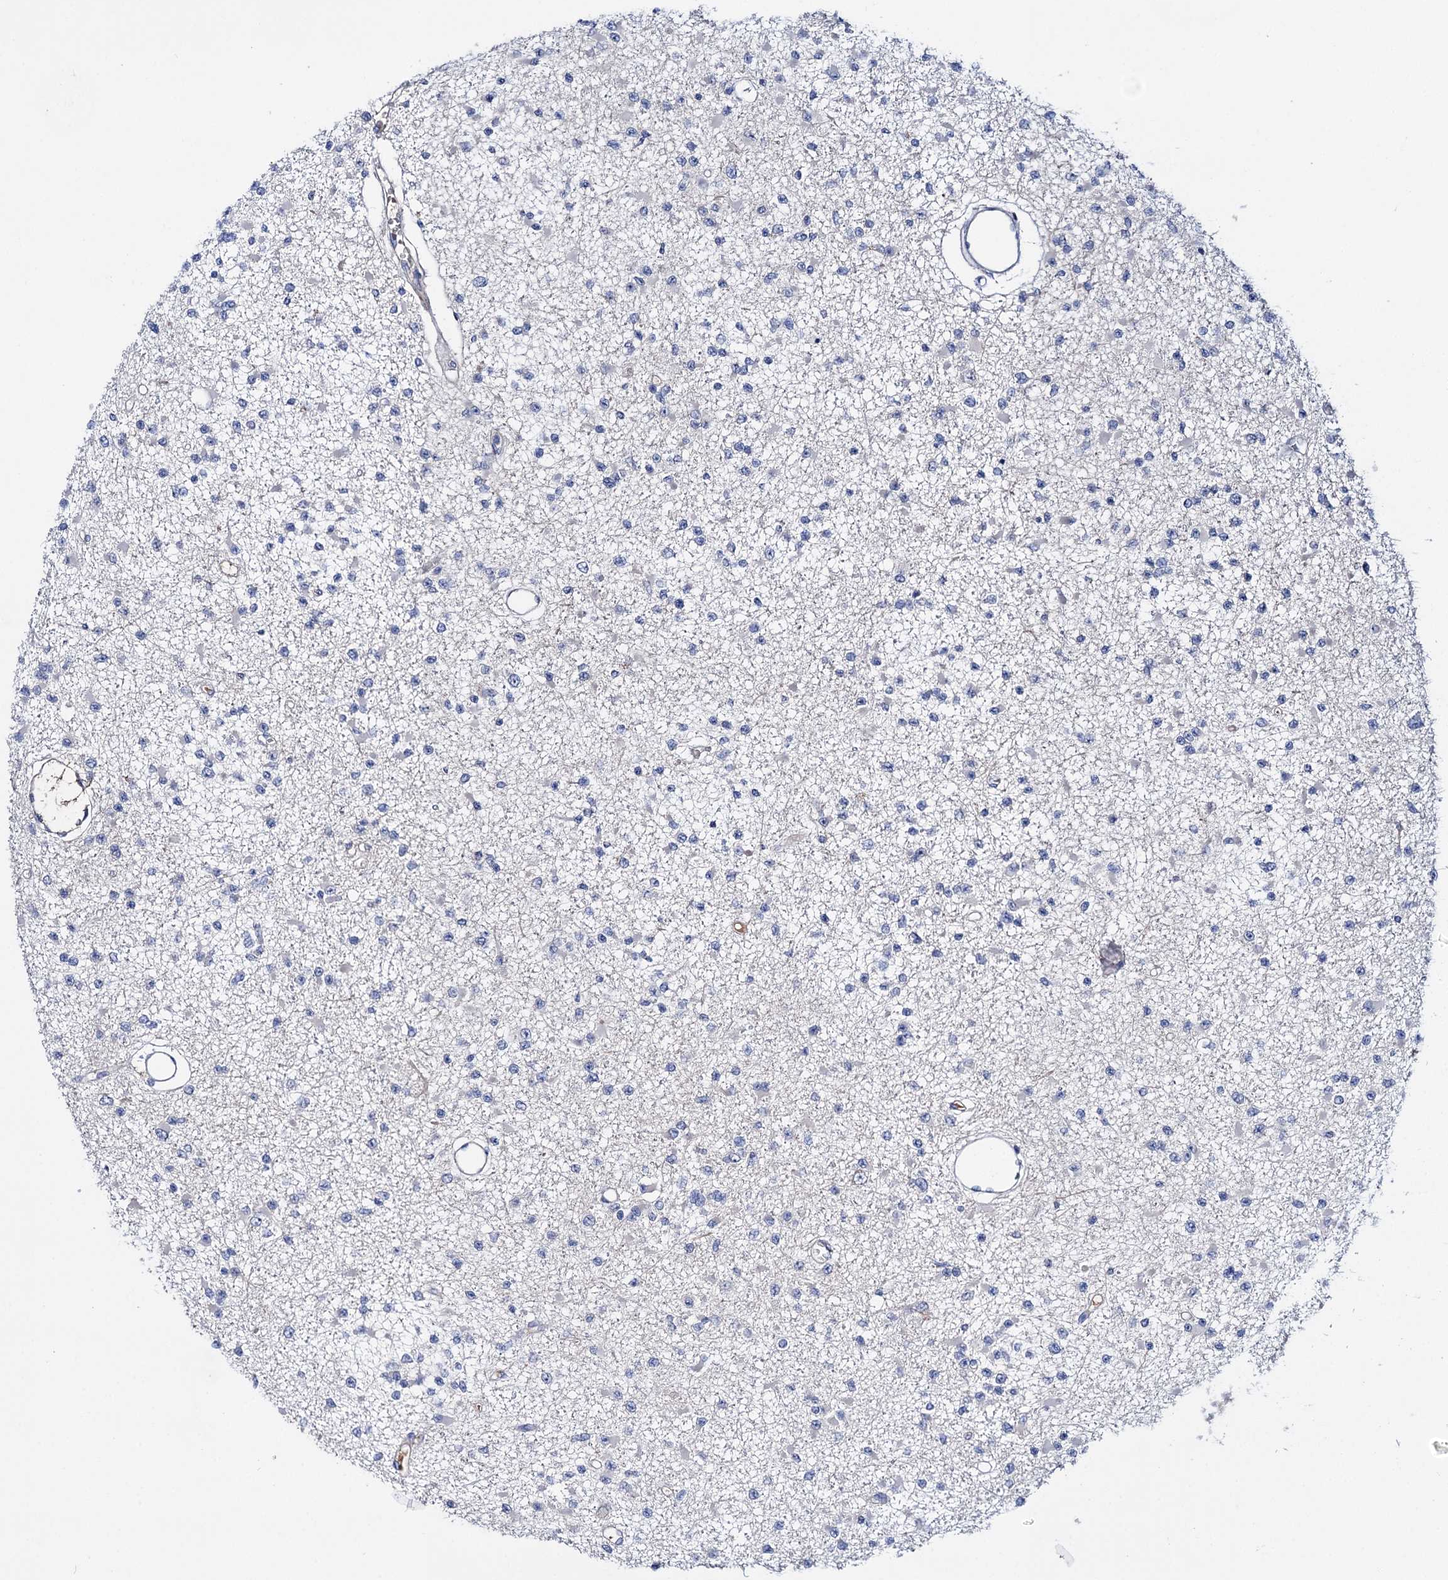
{"staining": {"intensity": "negative", "quantity": "none", "location": "none"}, "tissue": "glioma", "cell_type": "Tumor cells", "image_type": "cancer", "snomed": [{"axis": "morphology", "description": "Glioma, malignant, Low grade"}, {"axis": "topography", "description": "Brain"}], "caption": "Tumor cells show no significant protein positivity in malignant low-grade glioma.", "gene": "PPP1R32", "patient": {"sex": "female", "age": 22}}